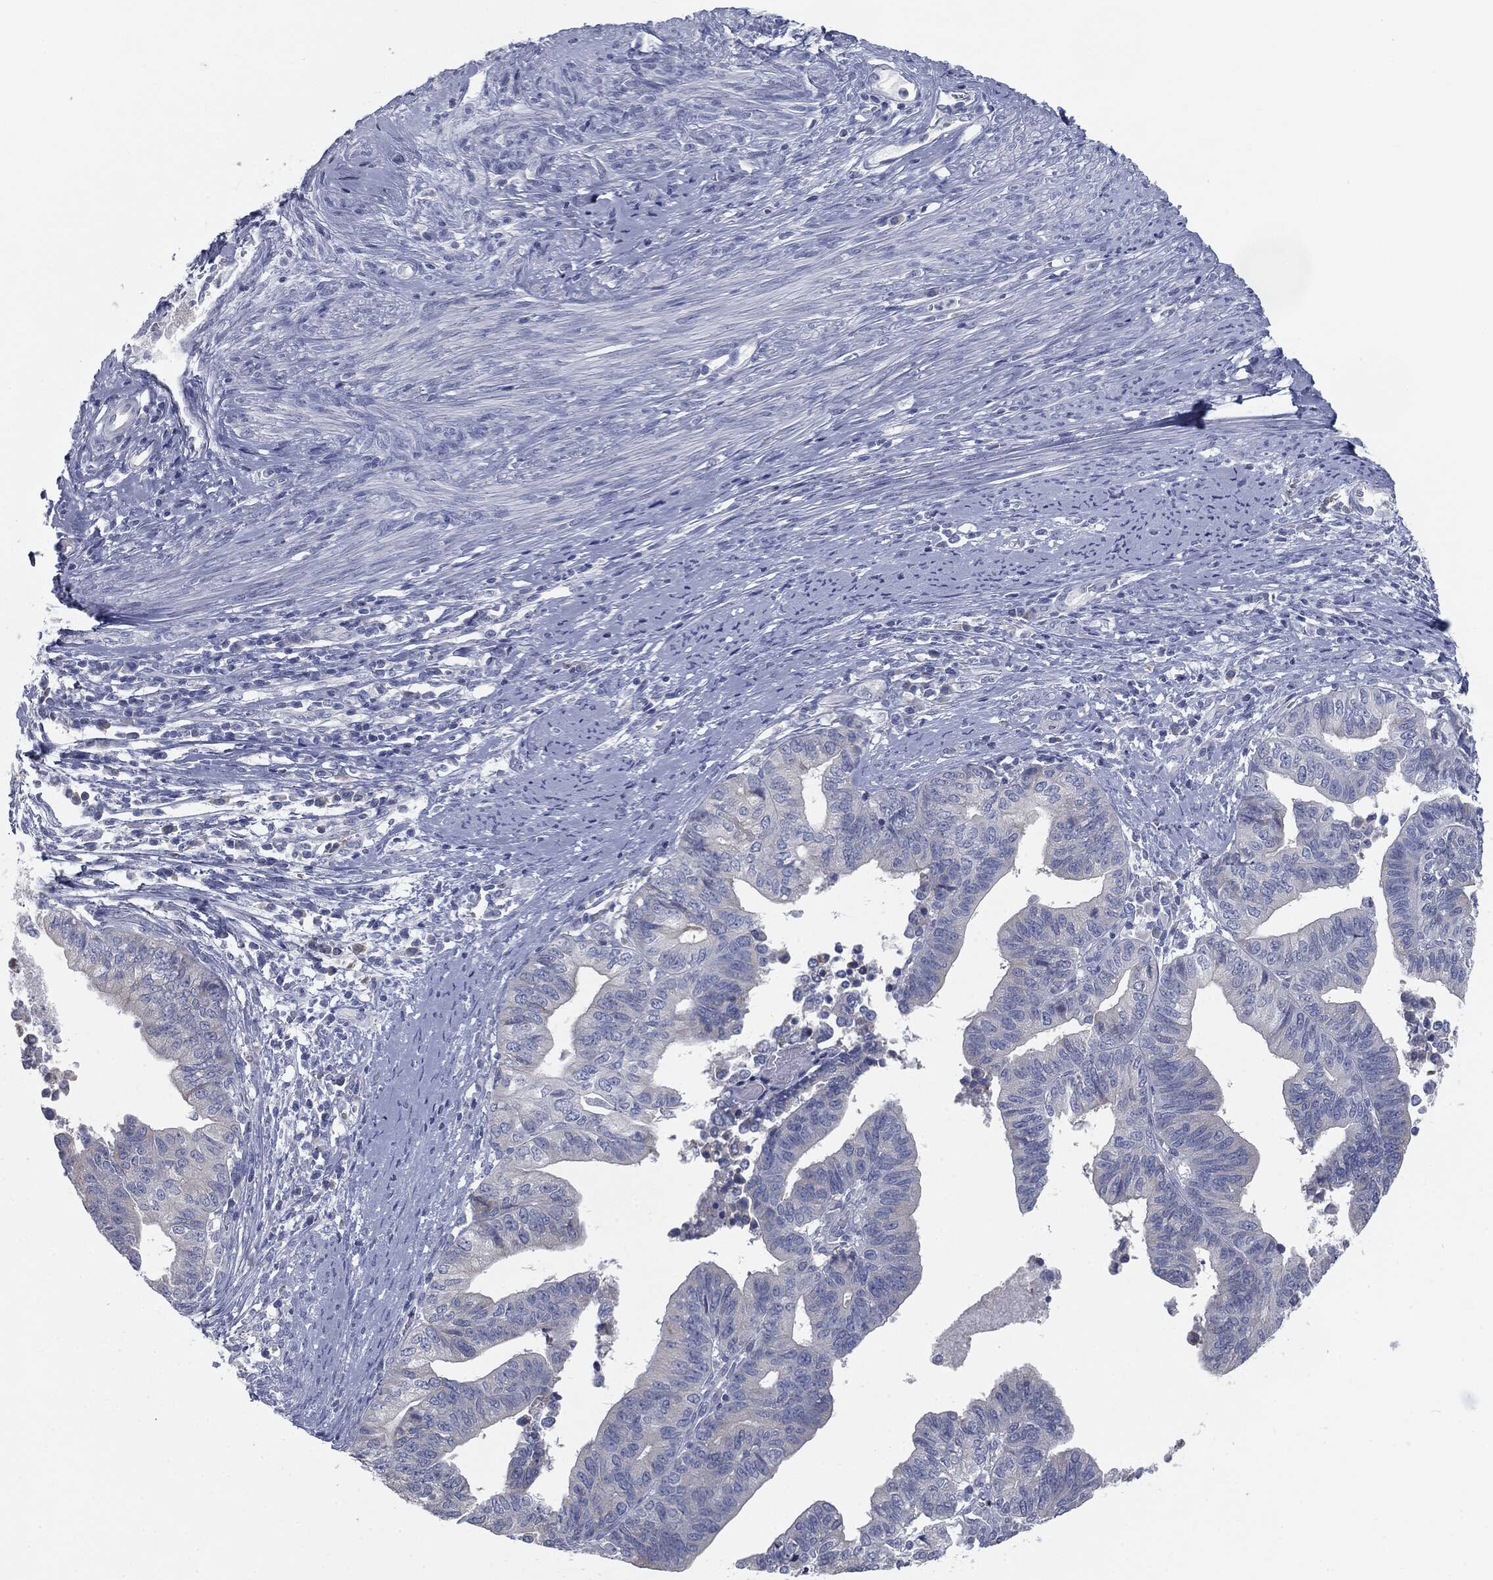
{"staining": {"intensity": "negative", "quantity": "none", "location": "none"}, "tissue": "endometrial cancer", "cell_type": "Tumor cells", "image_type": "cancer", "snomed": [{"axis": "morphology", "description": "Adenocarcinoma, NOS"}, {"axis": "topography", "description": "Endometrium"}], "caption": "This is an immunohistochemistry micrograph of endometrial cancer. There is no positivity in tumor cells.", "gene": "CAV3", "patient": {"sex": "female", "age": 65}}